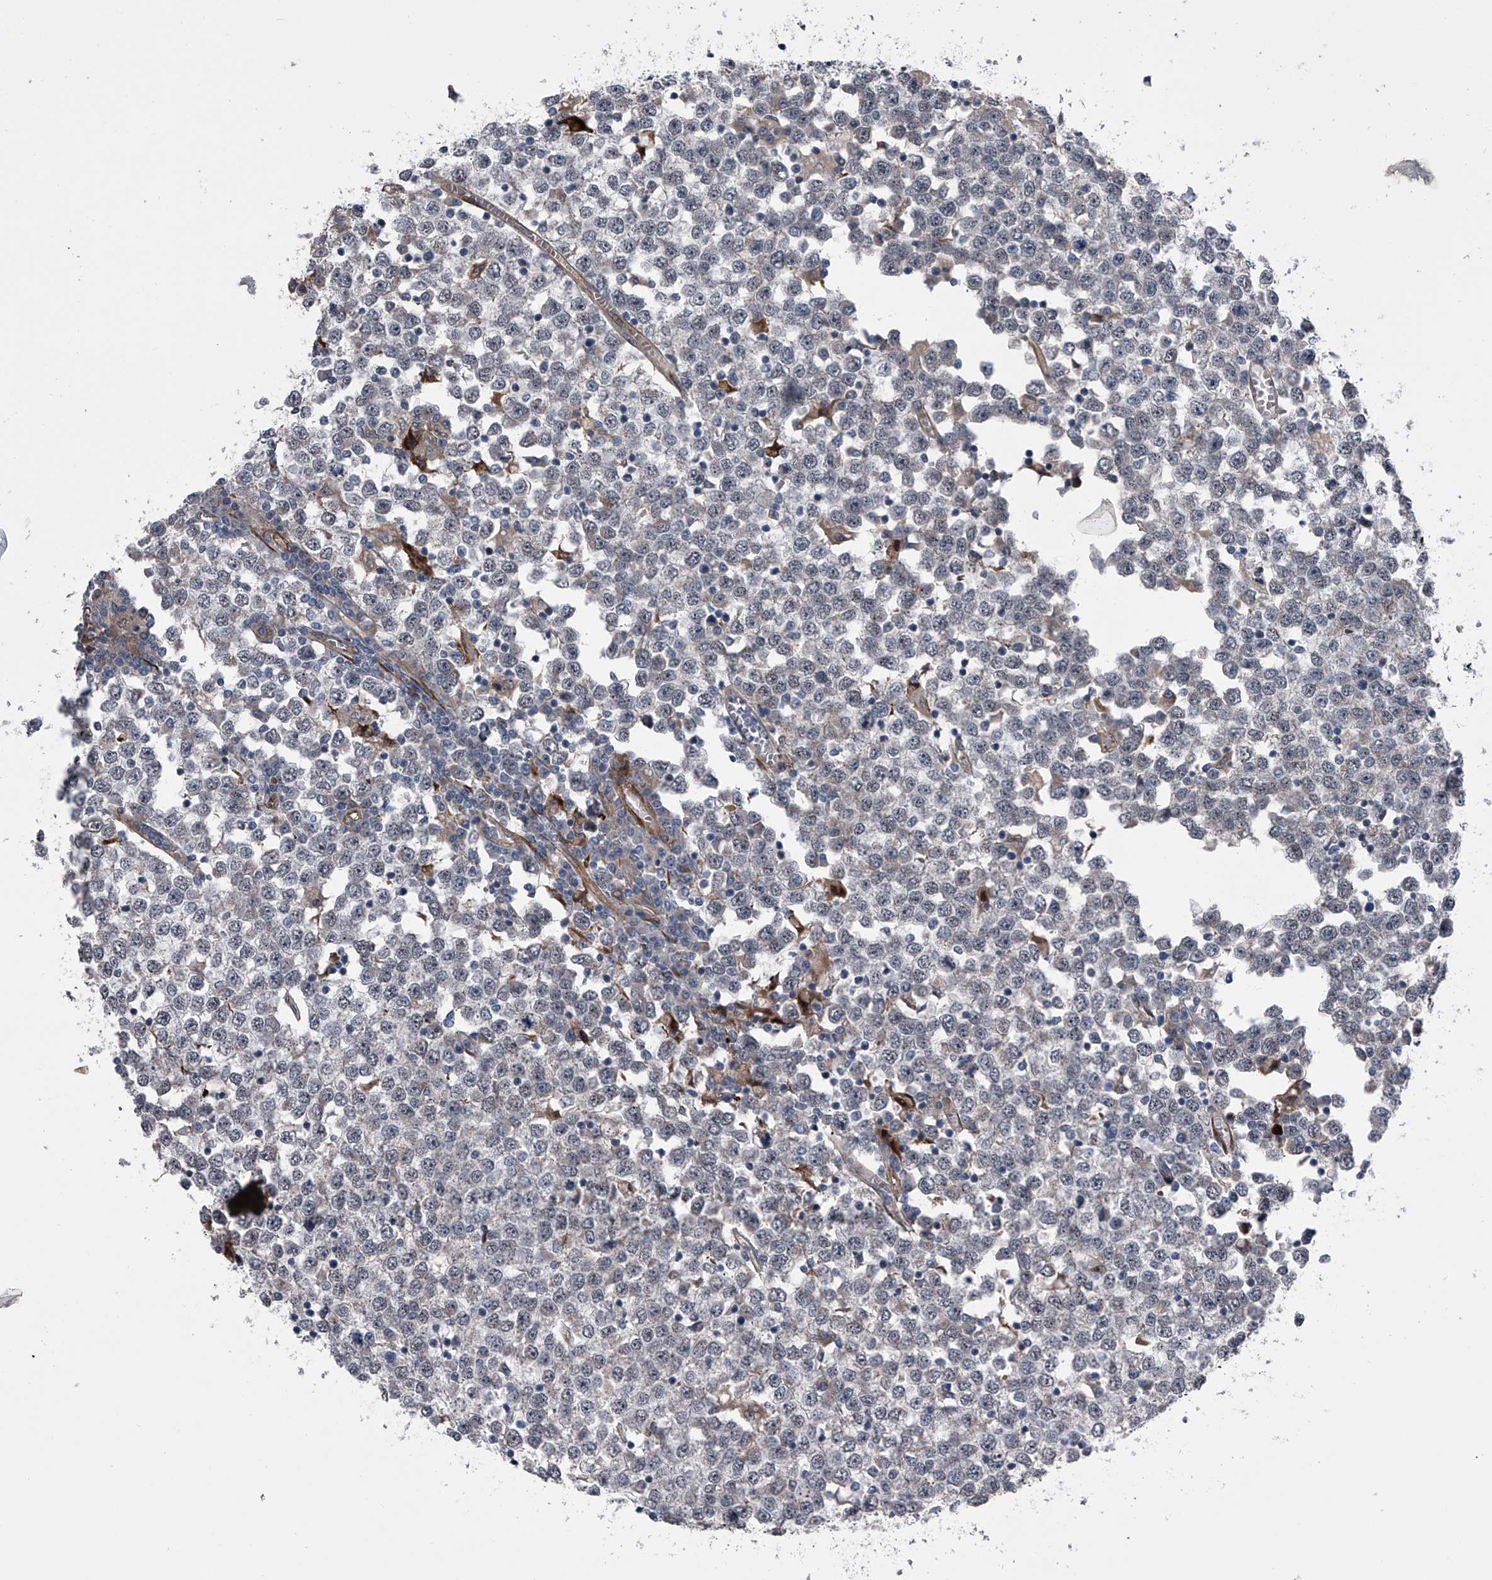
{"staining": {"intensity": "negative", "quantity": "none", "location": "none"}, "tissue": "testis cancer", "cell_type": "Tumor cells", "image_type": "cancer", "snomed": [{"axis": "morphology", "description": "Seminoma, NOS"}, {"axis": "topography", "description": "Testis"}], "caption": "The photomicrograph shows no significant staining in tumor cells of seminoma (testis).", "gene": "ELK4", "patient": {"sex": "male", "age": 65}}